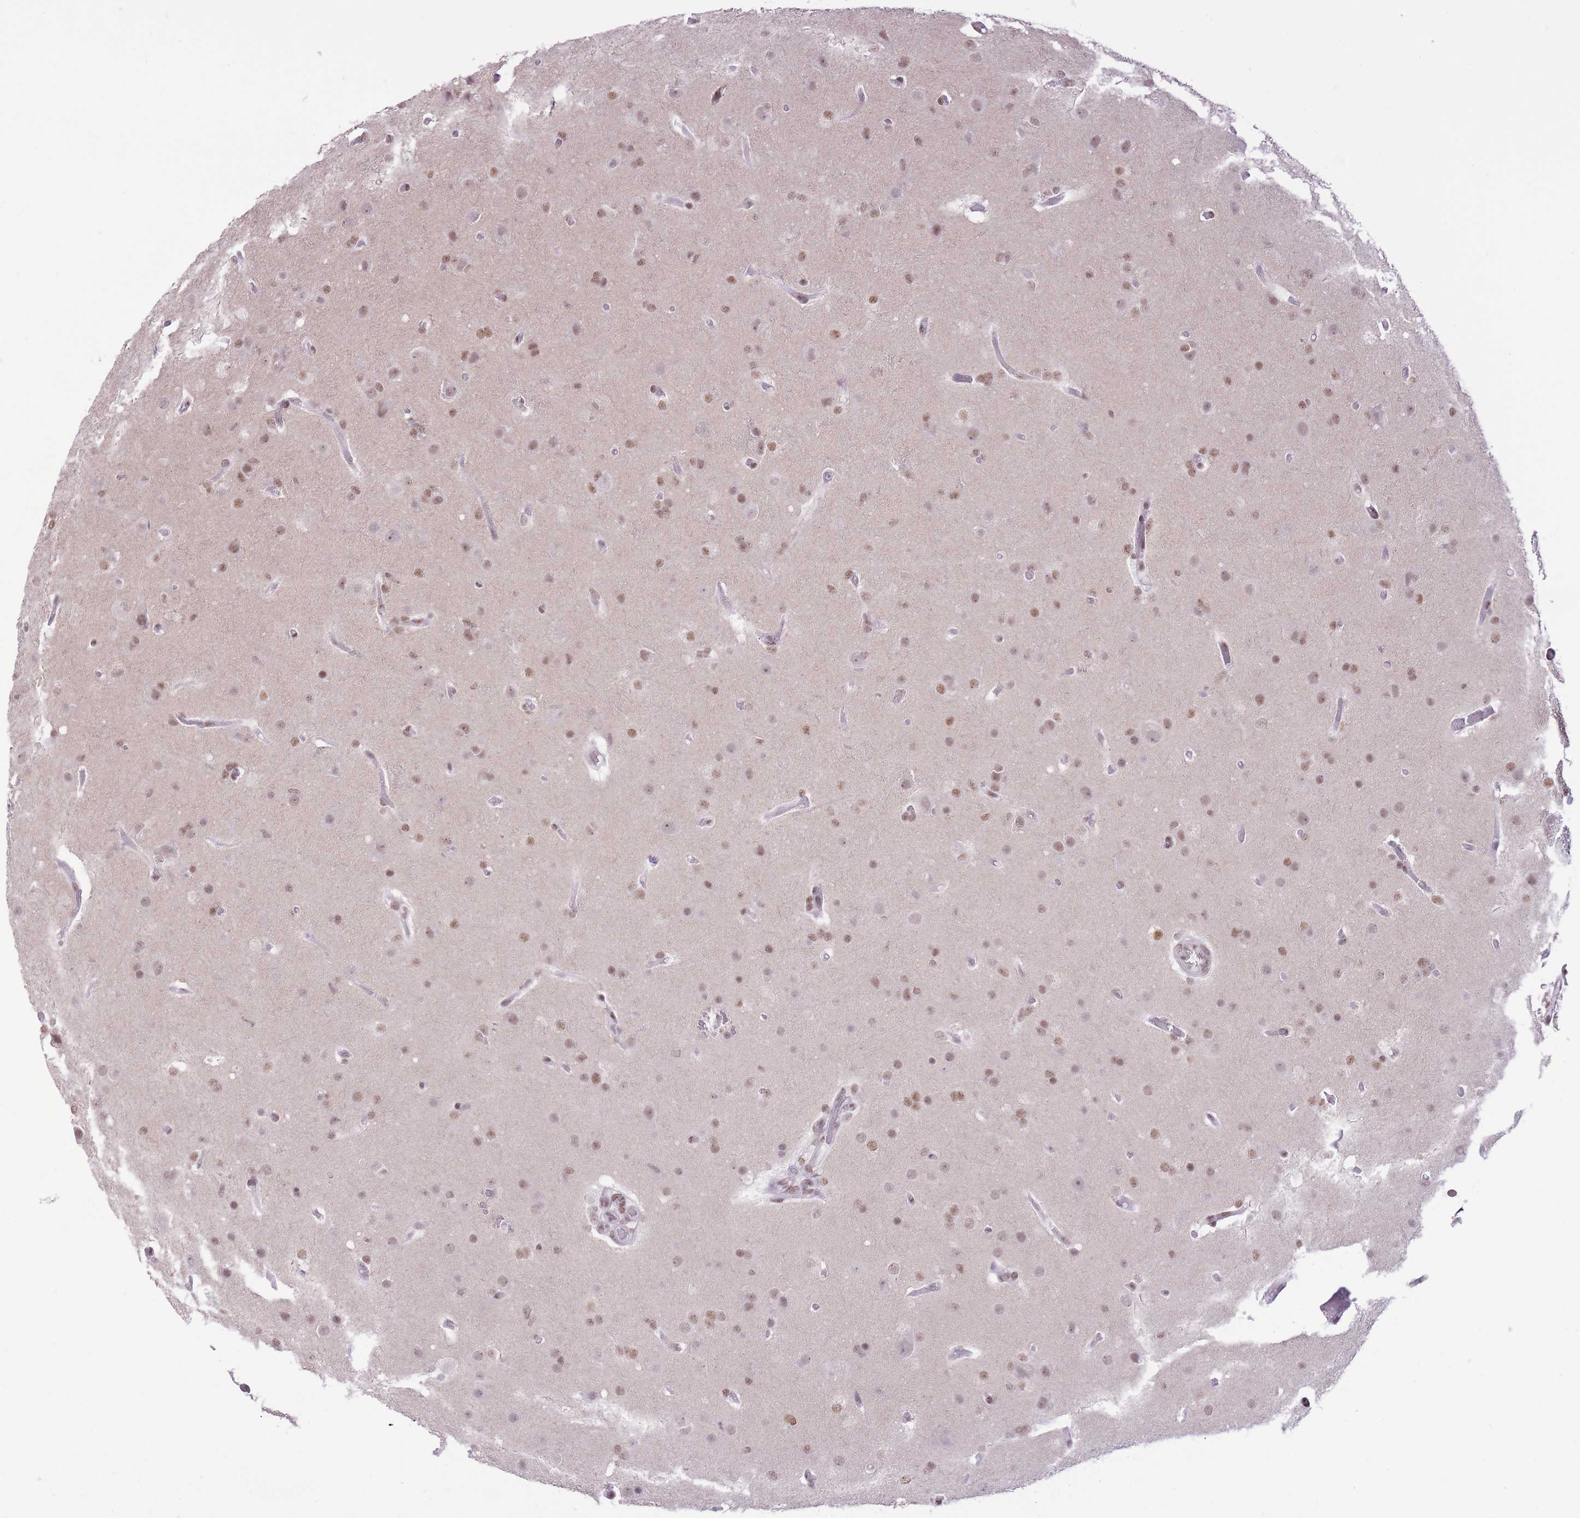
{"staining": {"intensity": "moderate", "quantity": ">75%", "location": "nuclear"}, "tissue": "glioma", "cell_type": "Tumor cells", "image_type": "cancer", "snomed": [{"axis": "morphology", "description": "Glioma, malignant, High grade"}, {"axis": "topography", "description": "Brain"}], "caption": "Moderate nuclear positivity is seen in about >75% of tumor cells in malignant glioma (high-grade). The staining is performed using DAB (3,3'-diaminobenzidine) brown chromogen to label protein expression. The nuclei are counter-stained blue using hematoxylin.", "gene": "ZBED5", "patient": {"sex": "female", "age": 74}}